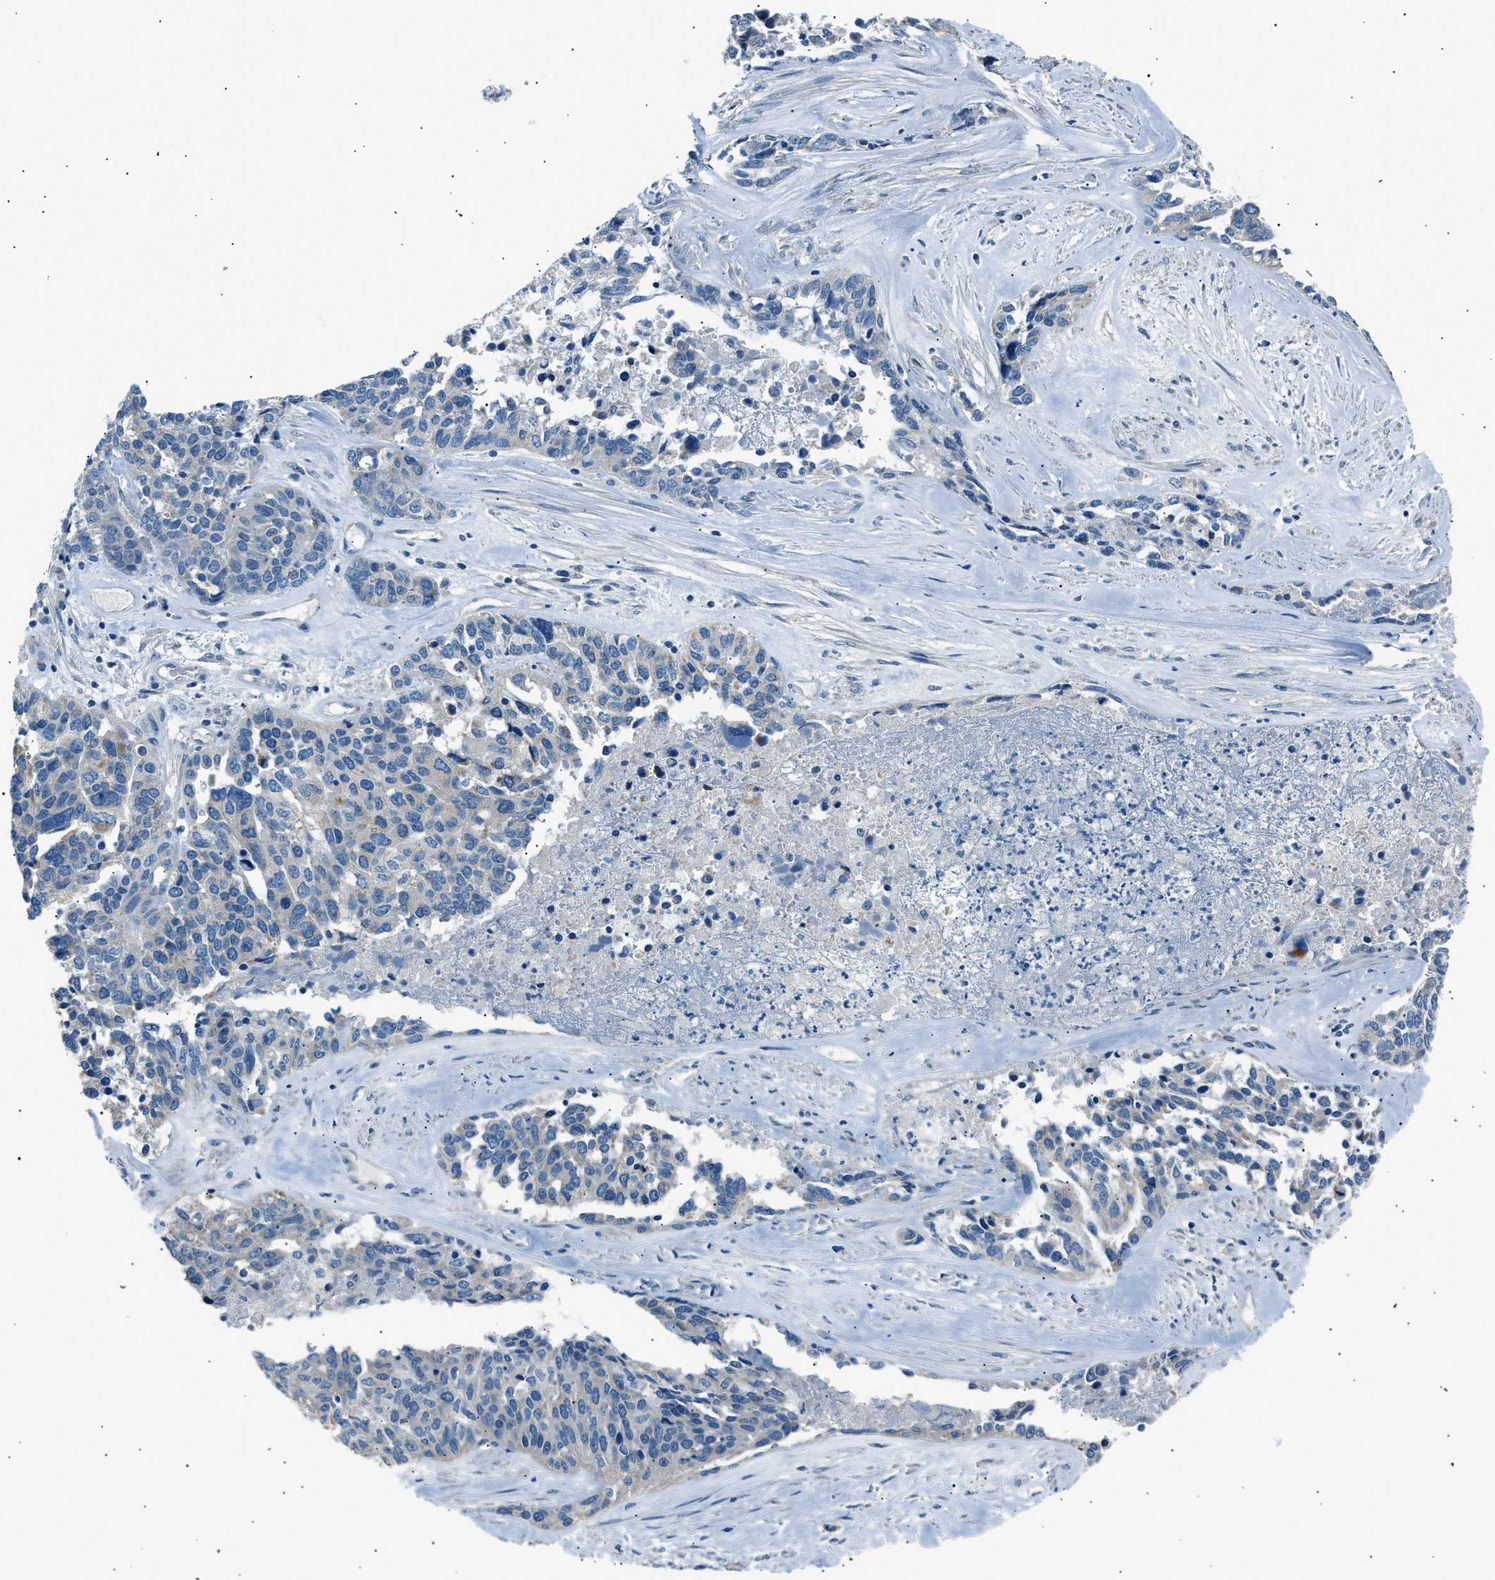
{"staining": {"intensity": "negative", "quantity": "none", "location": "none"}, "tissue": "ovarian cancer", "cell_type": "Tumor cells", "image_type": "cancer", "snomed": [{"axis": "morphology", "description": "Cystadenocarcinoma, serous, NOS"}, {"axis": "topography", "description": "Ovary"}], "caption": "The micrograph reveals no staining of tumor cells in ovarian serous cystadenocarcinoma. (Stains: DAB (3,3'-diaminobenzidine) IHC with hematoxylin counter stain, Microscopy: brightfield microscopy at high magnification).", "gene": "LRRC37B", "patient": {"sex": "female", "age": 44}}